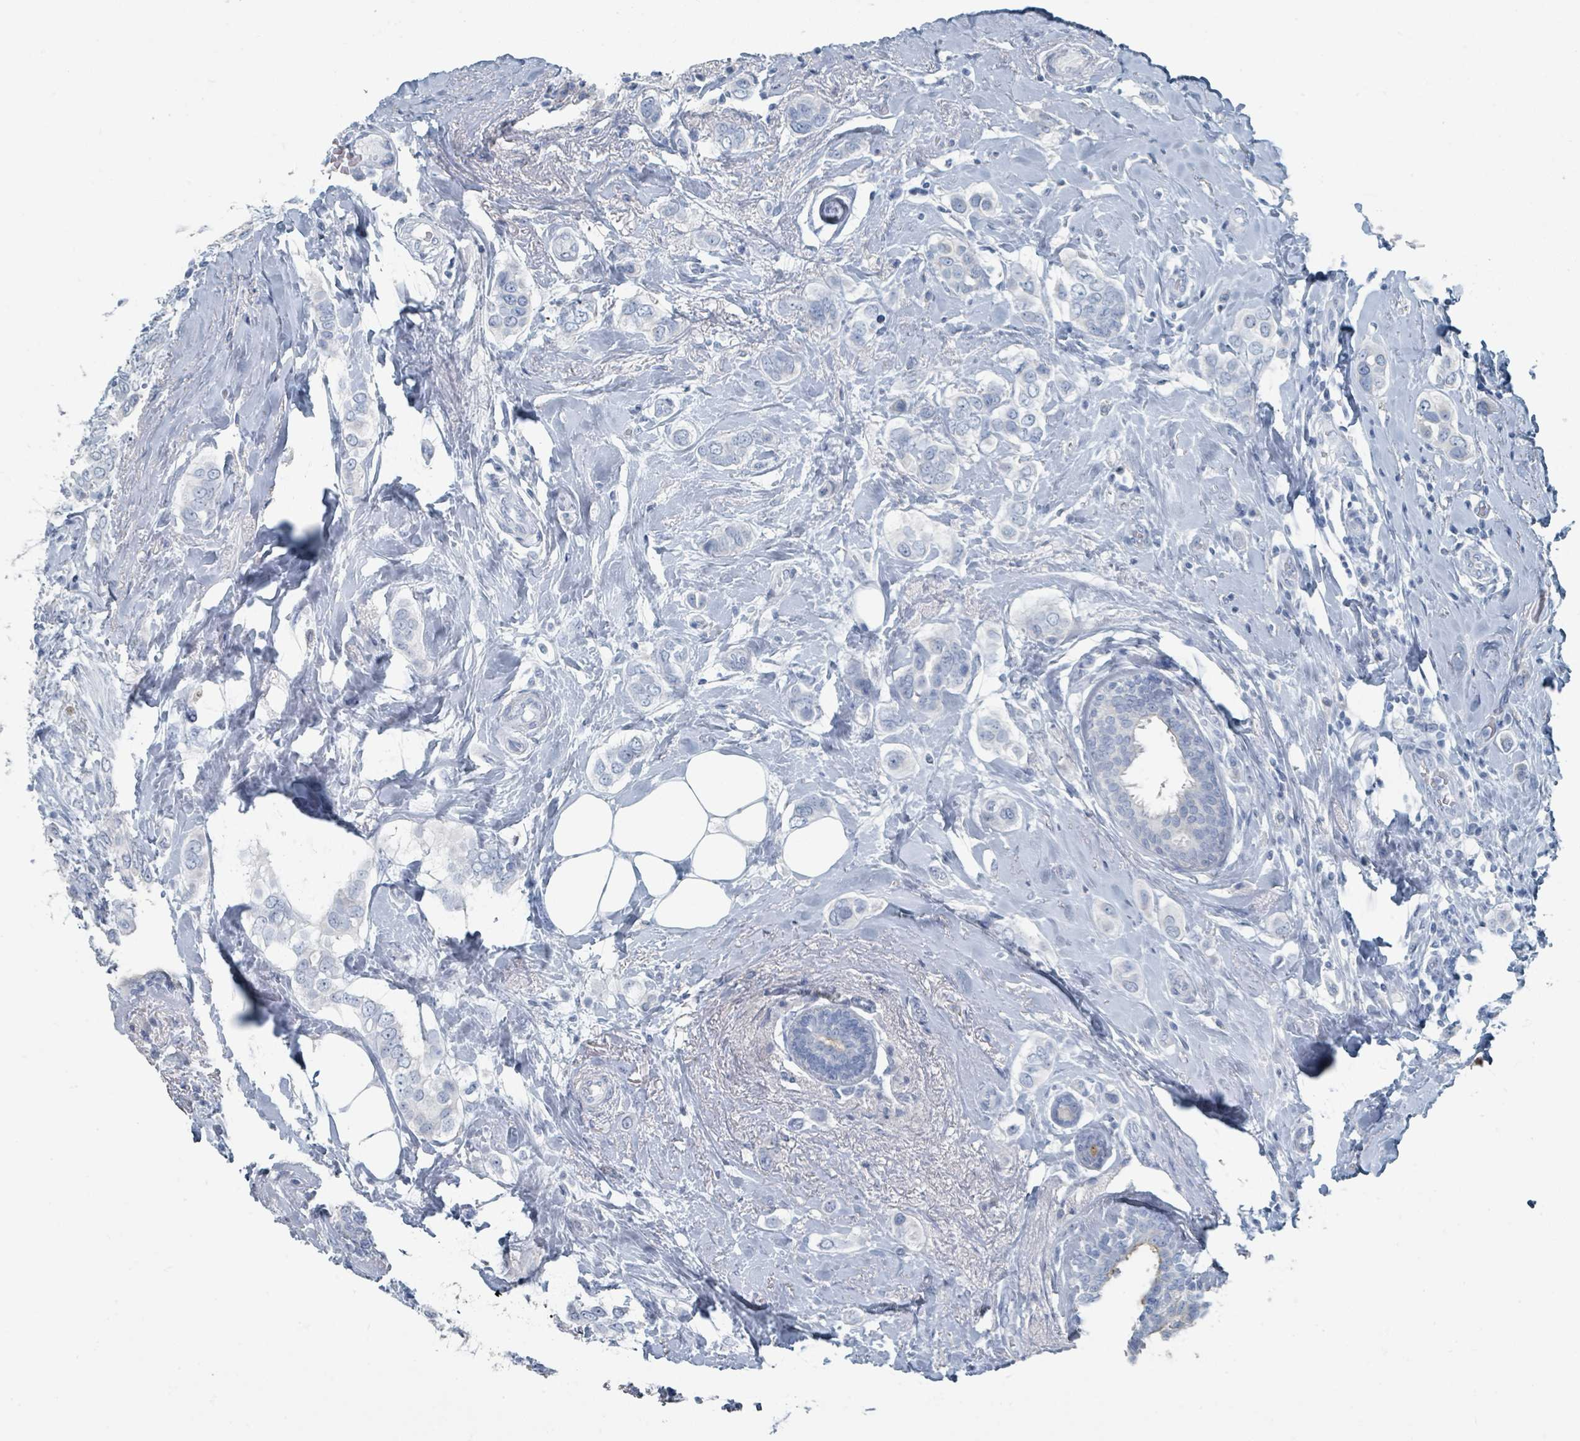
{"staining": {"intensity": "negative", "quantity": "none", "location": "none"}, "tissue": "breast cancer", "cell_type": "Tumor cells", "image_type": "cancer", "snomed": [{"axis": "morphology", "description": "Lobular carcinoma"}, {"axis": "topography", "description": "Breast"}], "caption": "An image of breast lobular carcinoma stained for a protein displays no brown staining in tumor cells.", "gene": "GAMT", "patient": {"sex": "female", "age": 51}}